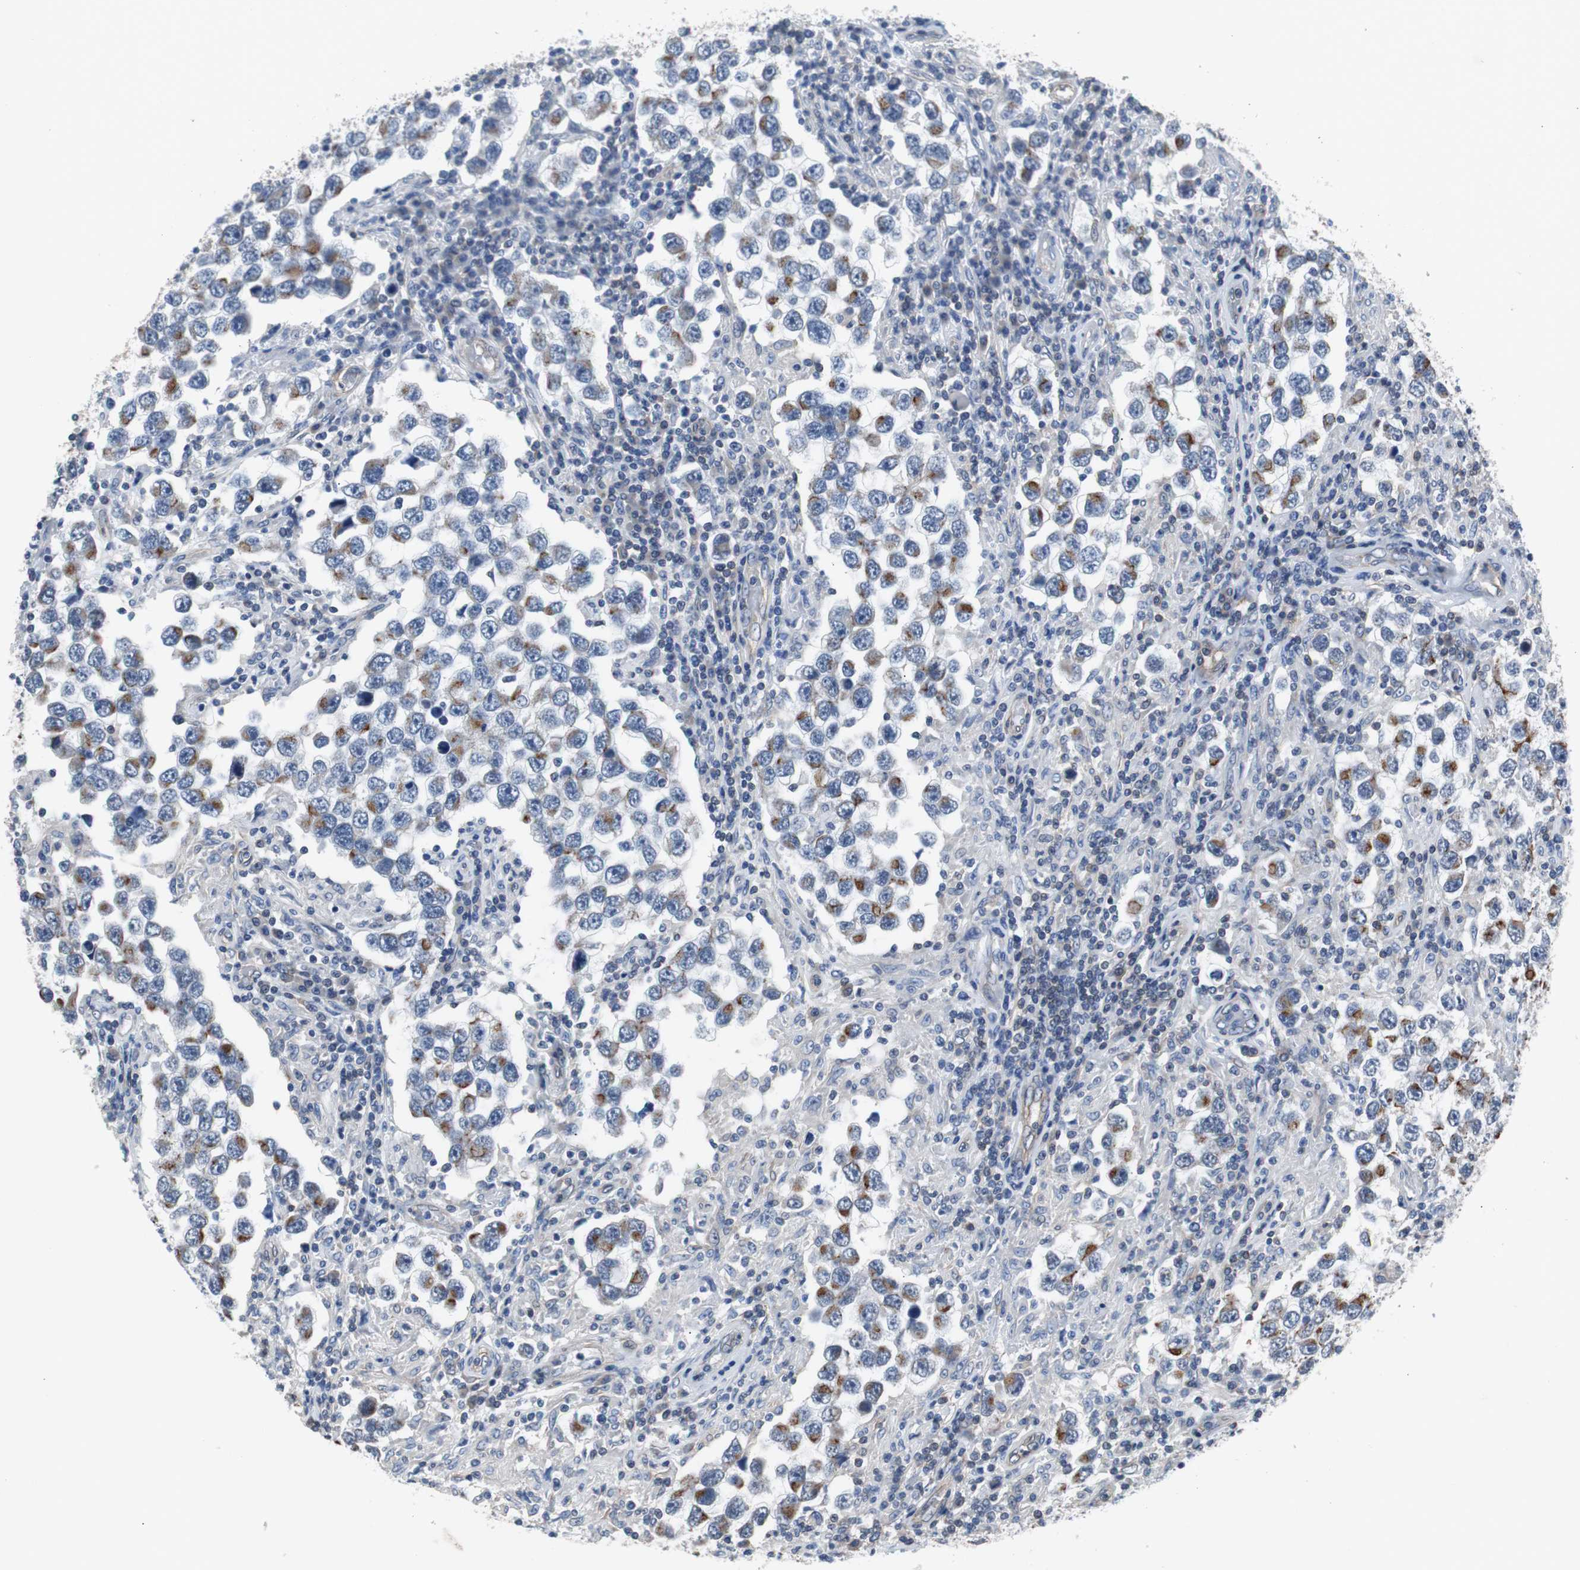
{"staining": {"intensity": "moderate", "quantity": "25%-75%", "location": "cytoplasmic/membranous"}, "tissue": "testis cancer", "cell_type": "Tumor cells", "image_type": "cancer", "snomed": [{"axis": "morphology", "description": "Carcinoma, Embryonal, NOS"}, {"axis": "topography", "description": "Testis"}], "caption": "Immunohistochemical staining of human testis embryonal carcinoma displays medium levels of moderate cytoplasmic/membranous protein expression in approximately 25%-75% of tumor cells.", "gene": "KIF3B", "patient": {"sex": "male", "age": 21}}